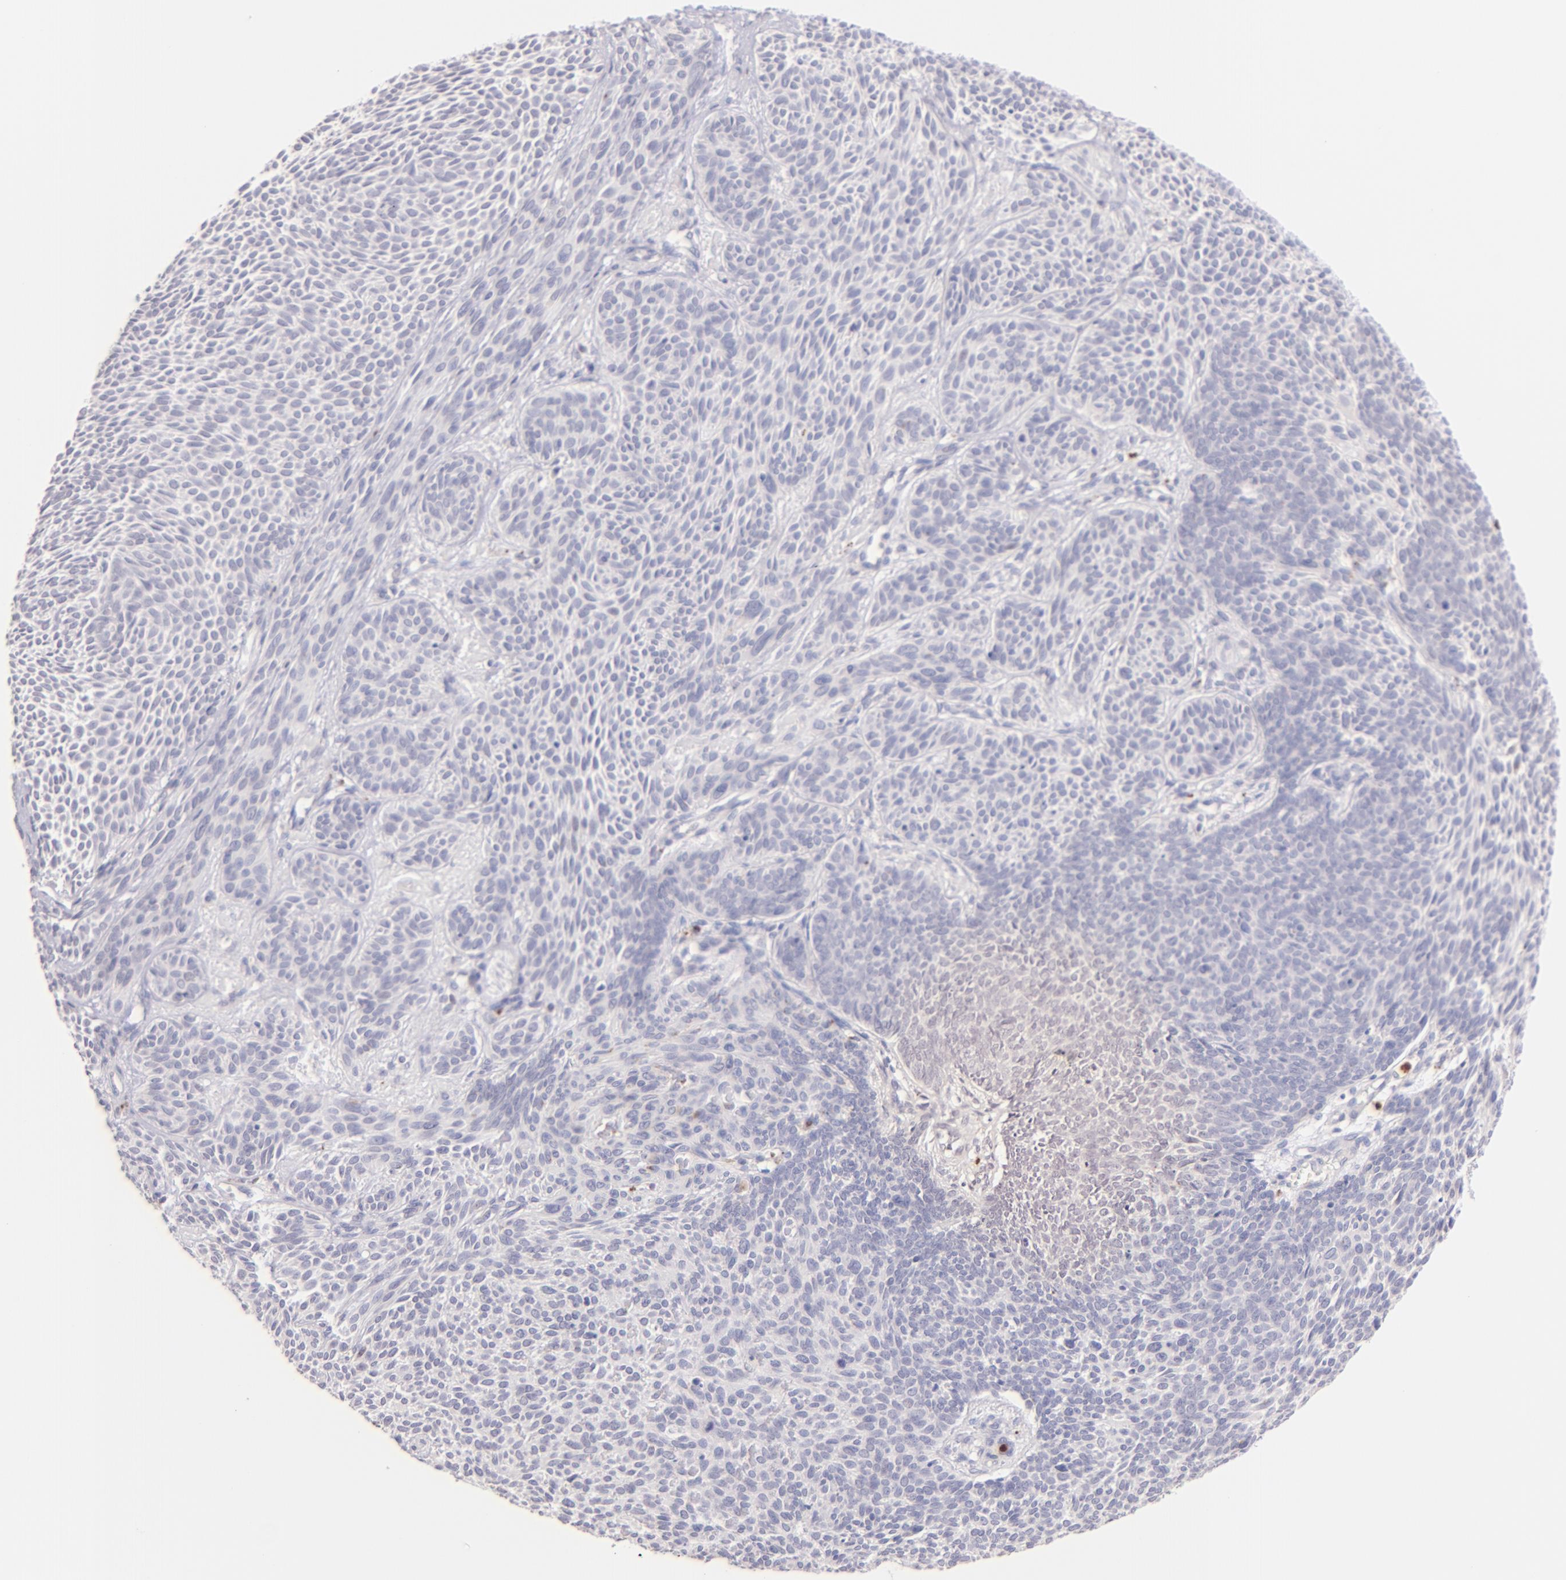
{"staining": {"intensity": "negative", "quantity": "none", "location": "none"}, "tissue": "skin cancer", "cell_type": "Tumor cells", "image_type": "cancer", "snomed": [{"axis": "morphology", "description": "Basal cell carcinoma"}, {"axis": "topography", "description": "Skin"}], "caption": "Skin cancer stained for a protein using immunohistochemistry (IHC) shows no expression tumor cells.", "gene": "ZAP70", "patient": {"sex": "male", "age": 84}}